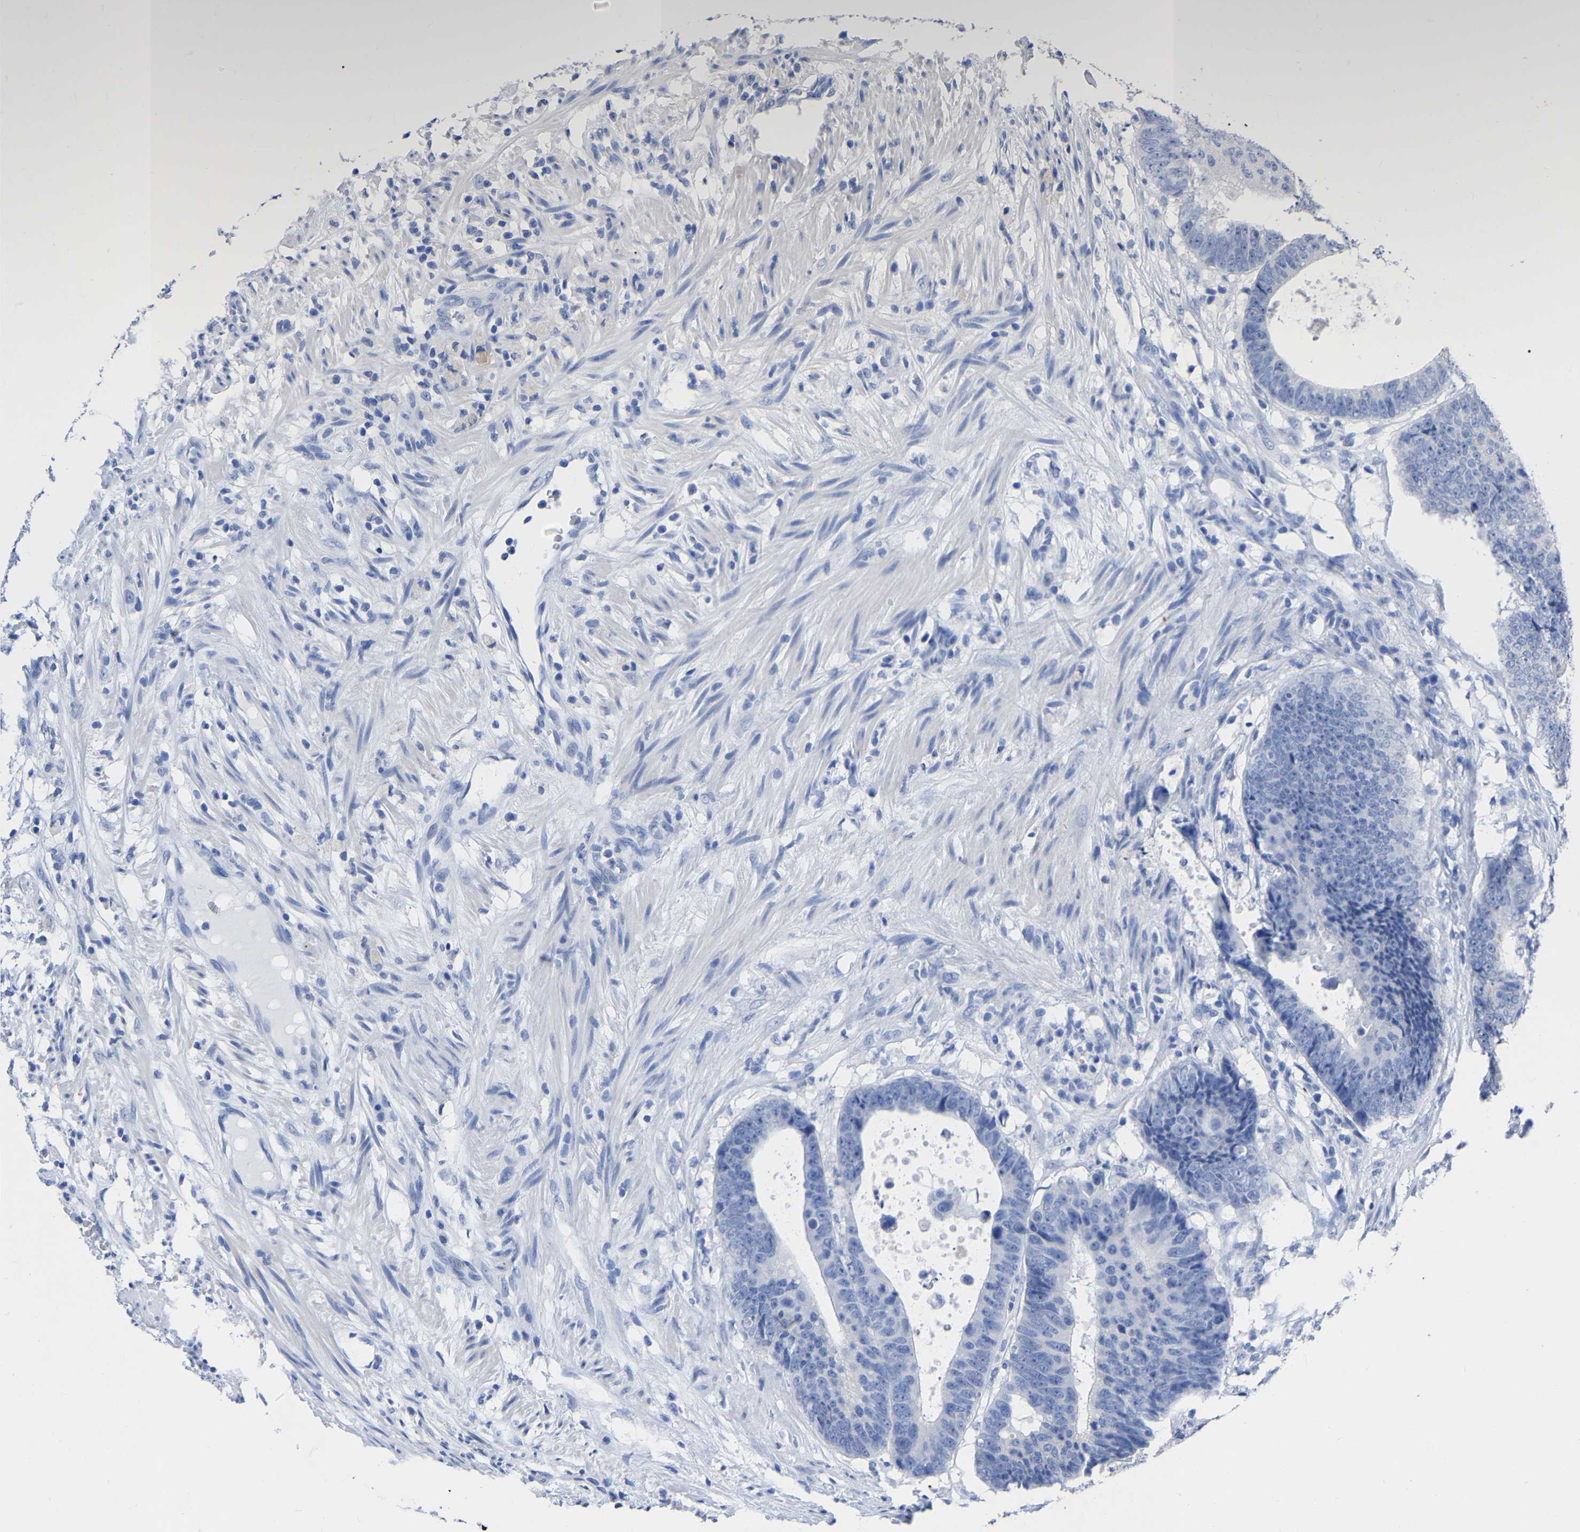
{"staining": {"intensity": "negative", "quantity": "none", "location": "none"}, "tissue": "colorectal cancer", "cell_type": "Tumor cells", "image_type": "cancer", "snomed": [{"axis": "morphology", "description": "Adenocarcinoma, NOS"}, {"axis": "topography", "description": "Colon"}], "caption": "Immunohistochemistry (IHC) photomicrograph of neoplastic tissue: adenocarcinoma (colorectal) stained with DAB shows no significant protein staining in tumor cells.", "gene": "ANXA13", "patient": {"sex": "male", "age": 56}}